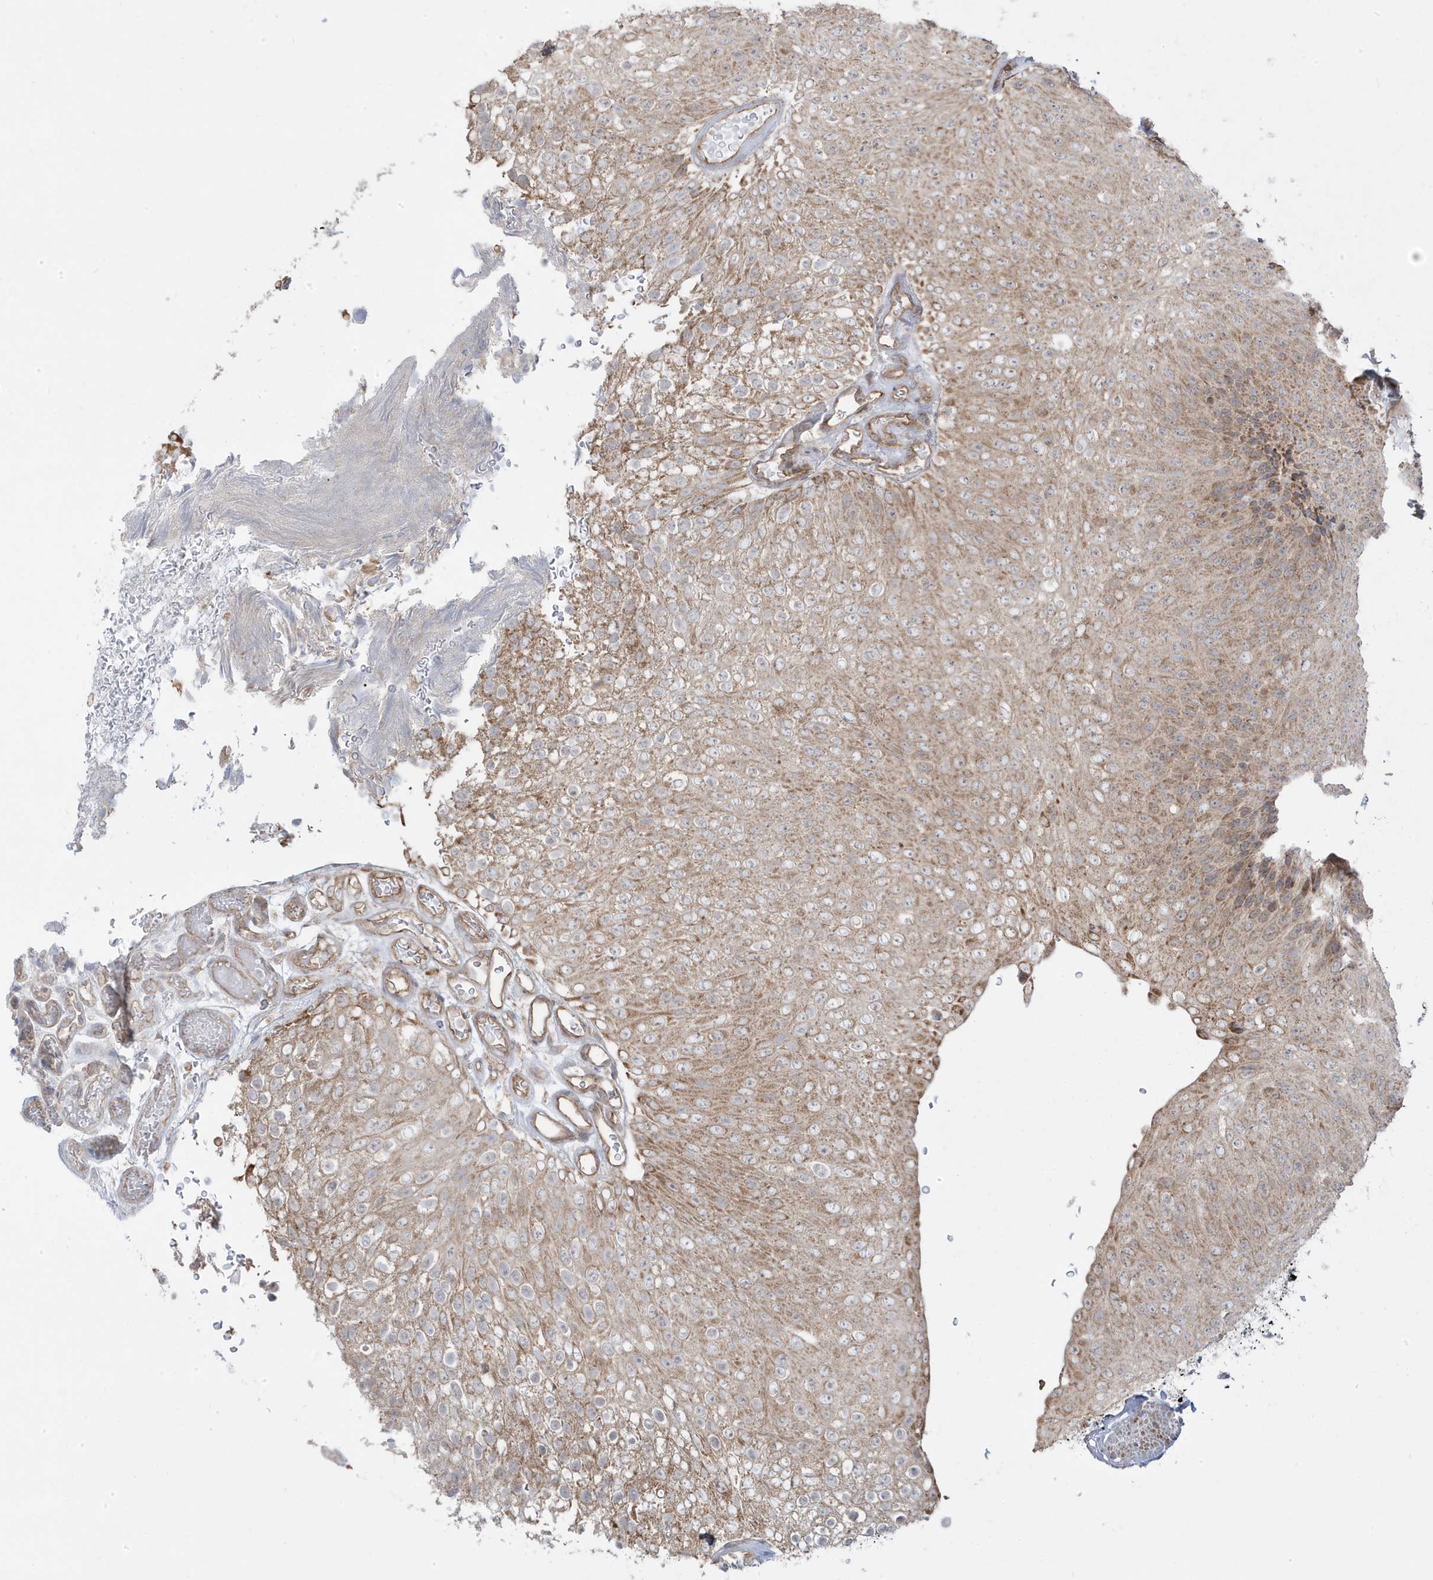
{"staining": {"intensity": "moderate", "quantity": ">75%", "location": "cytoplasmic/membranous"}, "tissue": "urothelial cancer", "cell_type": "Tumor cells", "image_type": "cancer", "snomed": [{"axis": "morphology", "description": "Urothelial carcinoma, Low grade"}, {"axis": "topography", "description": "Urinary bladder"}], "caption": "Urothelial cancer tissue demonstrates moderate cytoplasmic/membranous staining in approximately >75% of tumor cells (Stains: DAB (3,3'-diaminobenzidine) in brown, nuclei in blue, Microscopy: brightfield microscopy at high magnification).", "gene": "DNAJC12", "patient": {"sex": "male", "age": 78}}